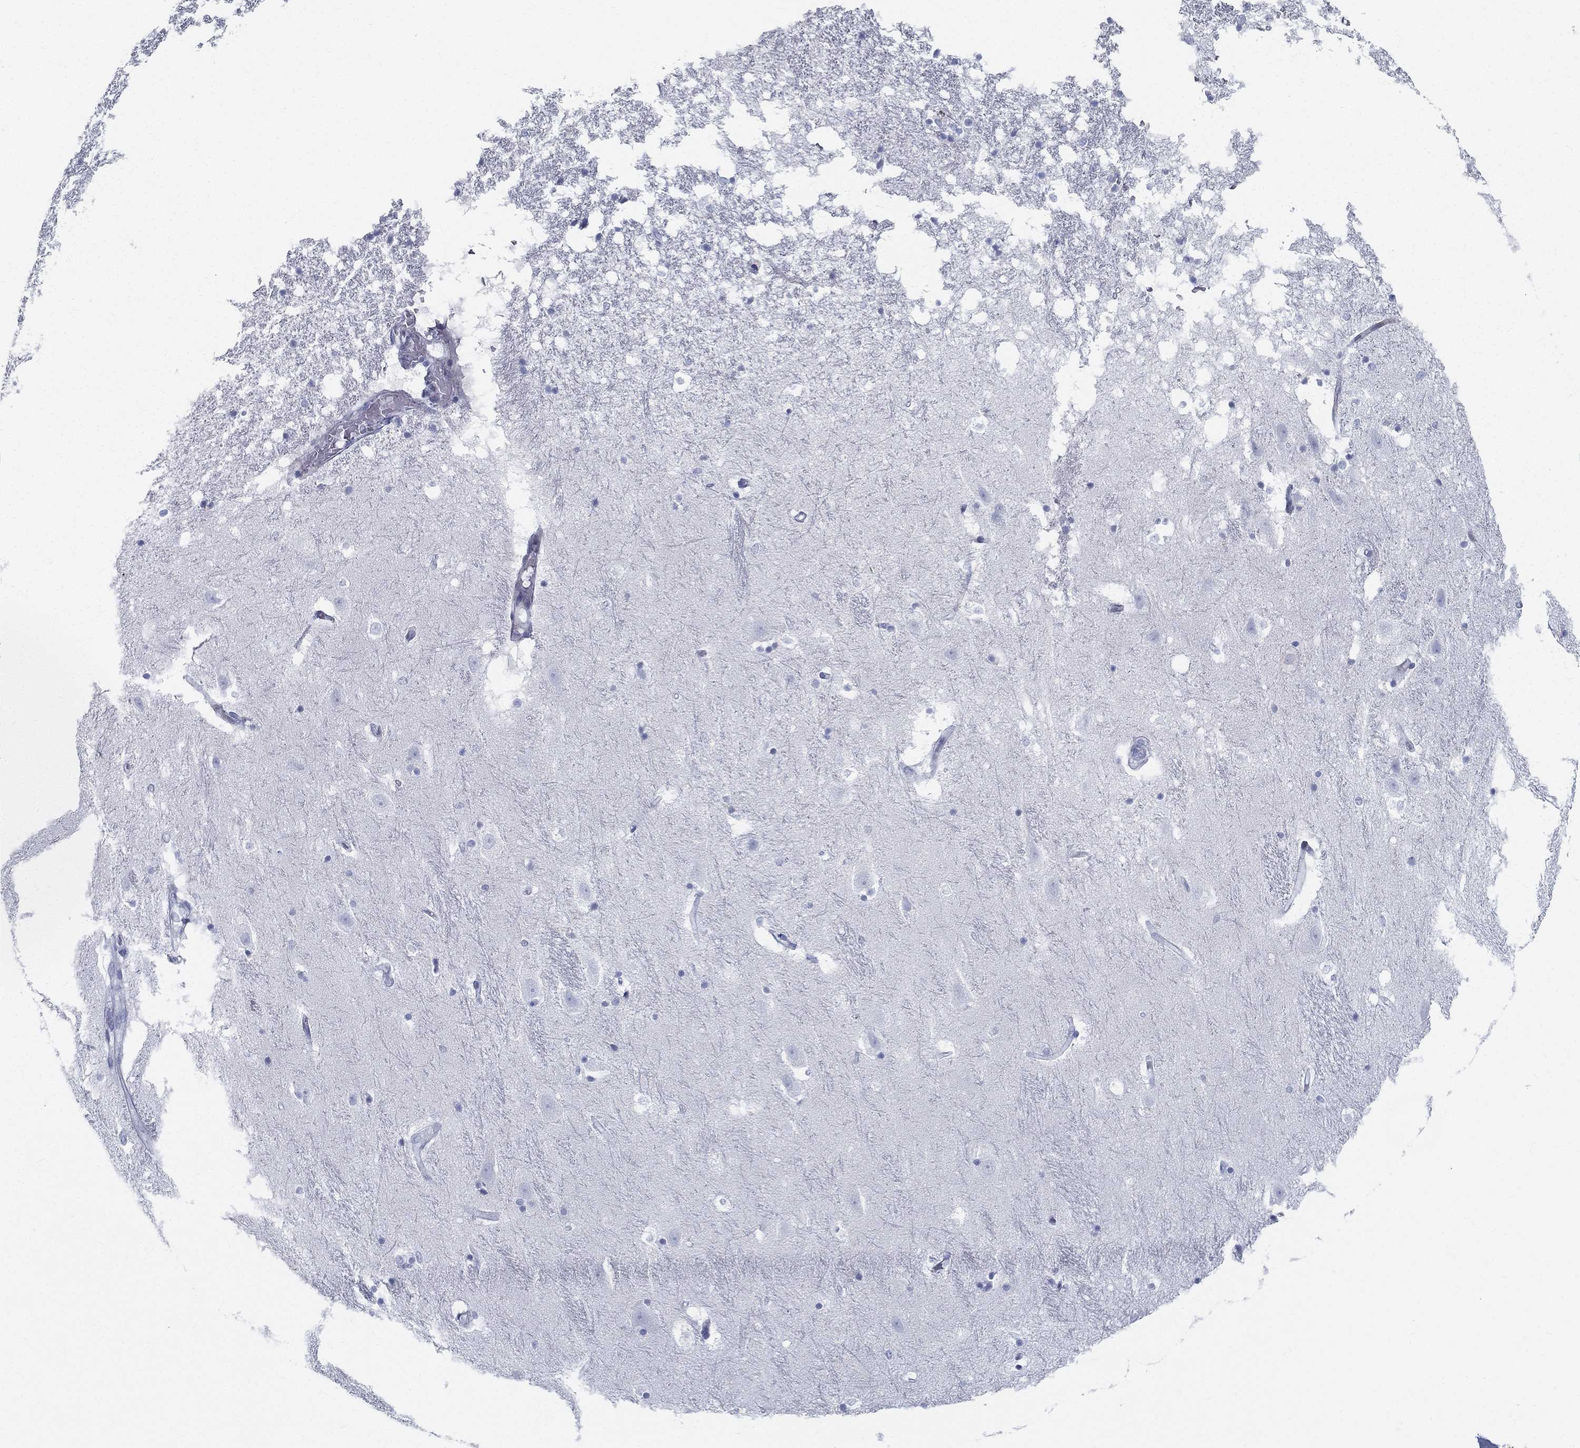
{"staining": {"intensity": "negative", "quantity": "none", "location": "none"}, "tissue": "hippocampus", "cell_type": "Glial cells", "image_type": "normal", "snomed": [{"axis": "morphology", "description": "Normal tissue, NOS"}, {"axis": "topography", "description": "Hippocampus"}], "caption": "Immunohistochemistry micrograph of benign hippocampus: human hippocampus stained with DAB (3,3'-diaminobenzidine) displays no significant protein positivity in glial cells. (DAB IHC with hematoxylin counter stain).", "gene": "SPPL2C", "patient": {"sex": "male", "age": 49}}